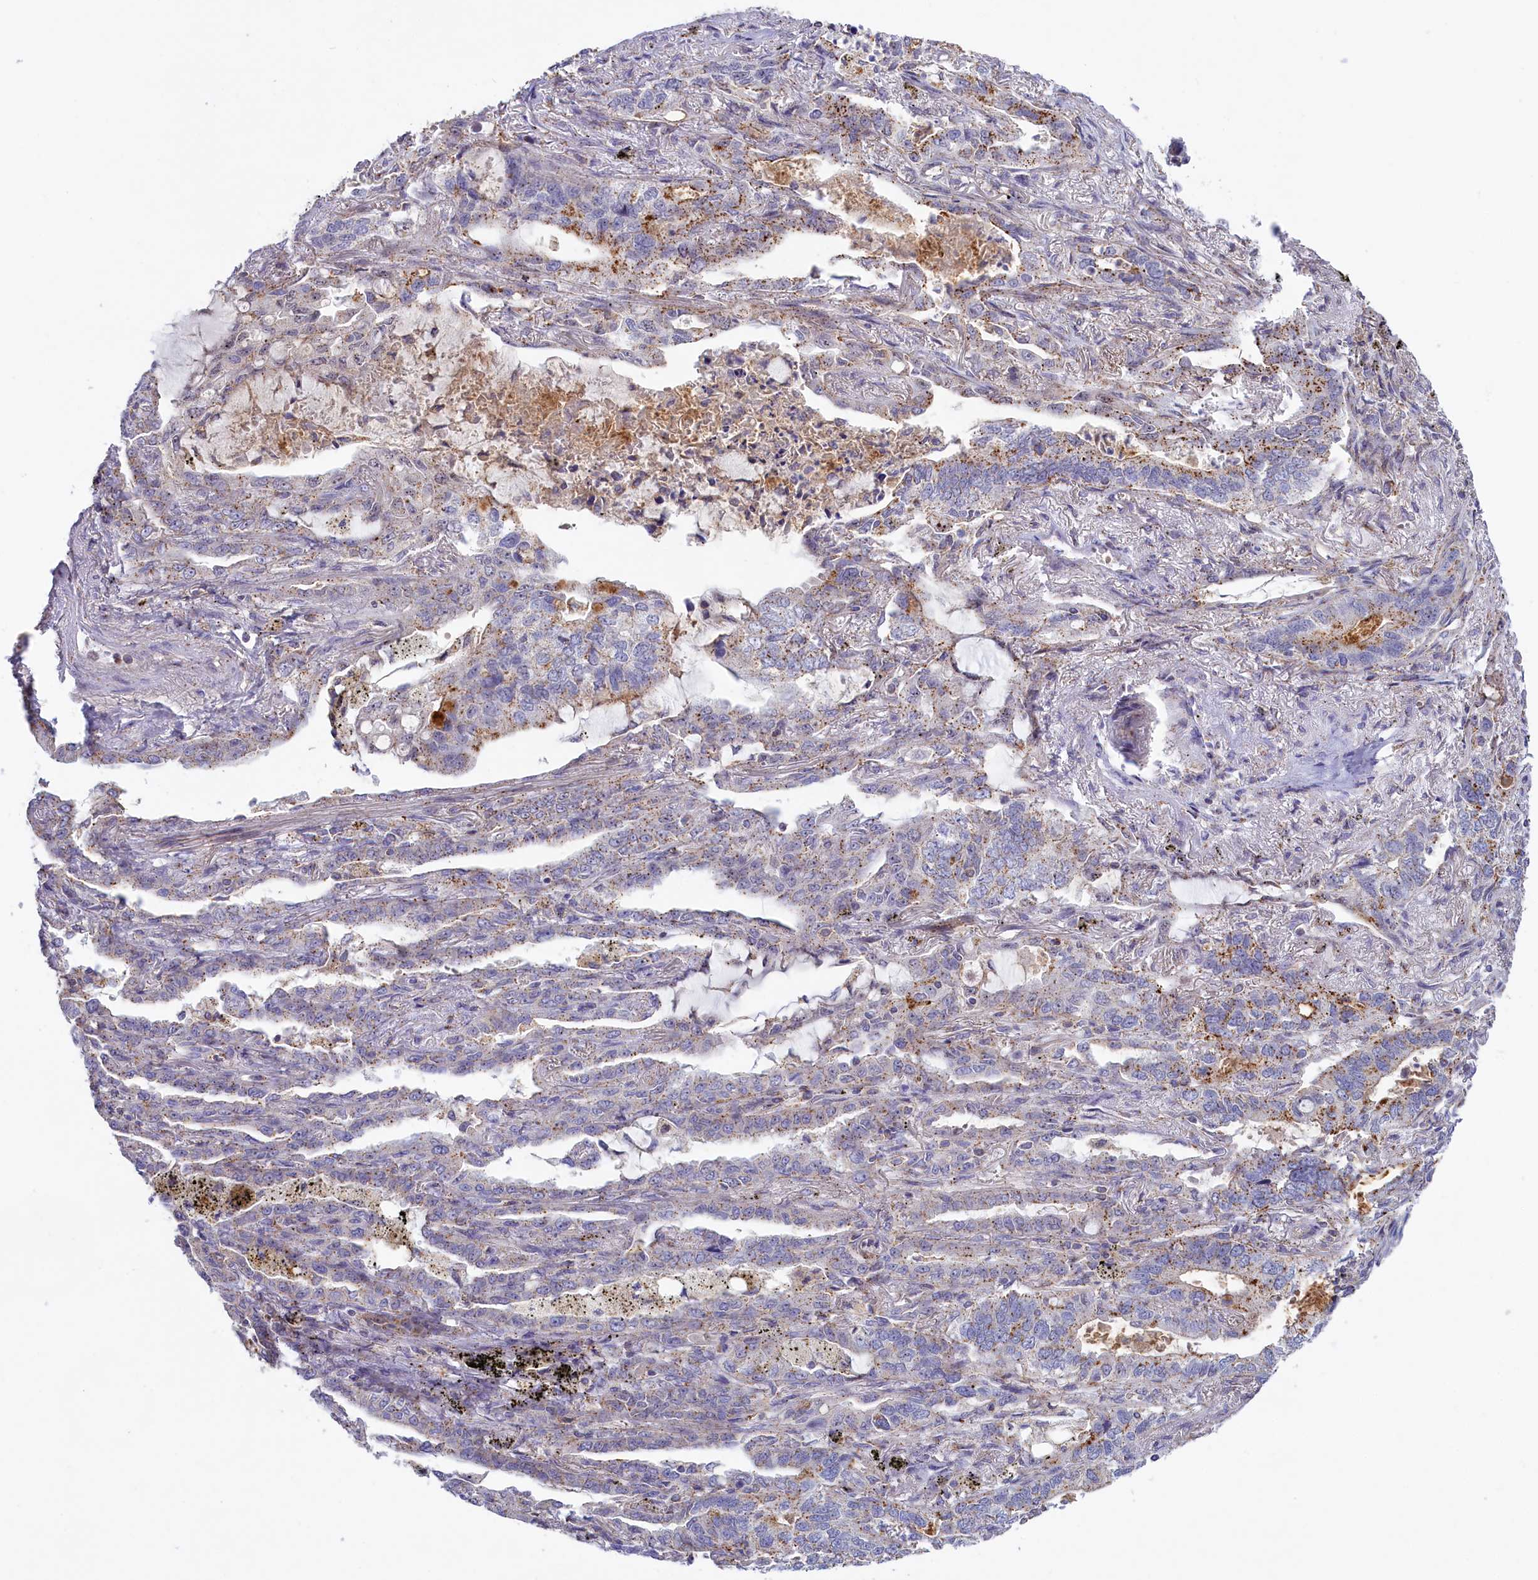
{"staining": {"intensity": "weak", "quantity": "<25%", "location": "cytoplasmic/membranous"}, "tissue": "lung cancer", "cell_type": "Tumor cells", "image_type": "cancer", "snomed": [{"axis": "morphology", "description": "Adenocarcinoma, NOS"}, {"axis": "topography", "description": "Lung"}], "caption": "IHC micrograph of neoplastic tissue: lung adenocarcinoma stained with DAB demonstrates no significant protein expression in tumor cells.", "gene": "HYKK", "patient": {"sex": "male", "age": 67}}